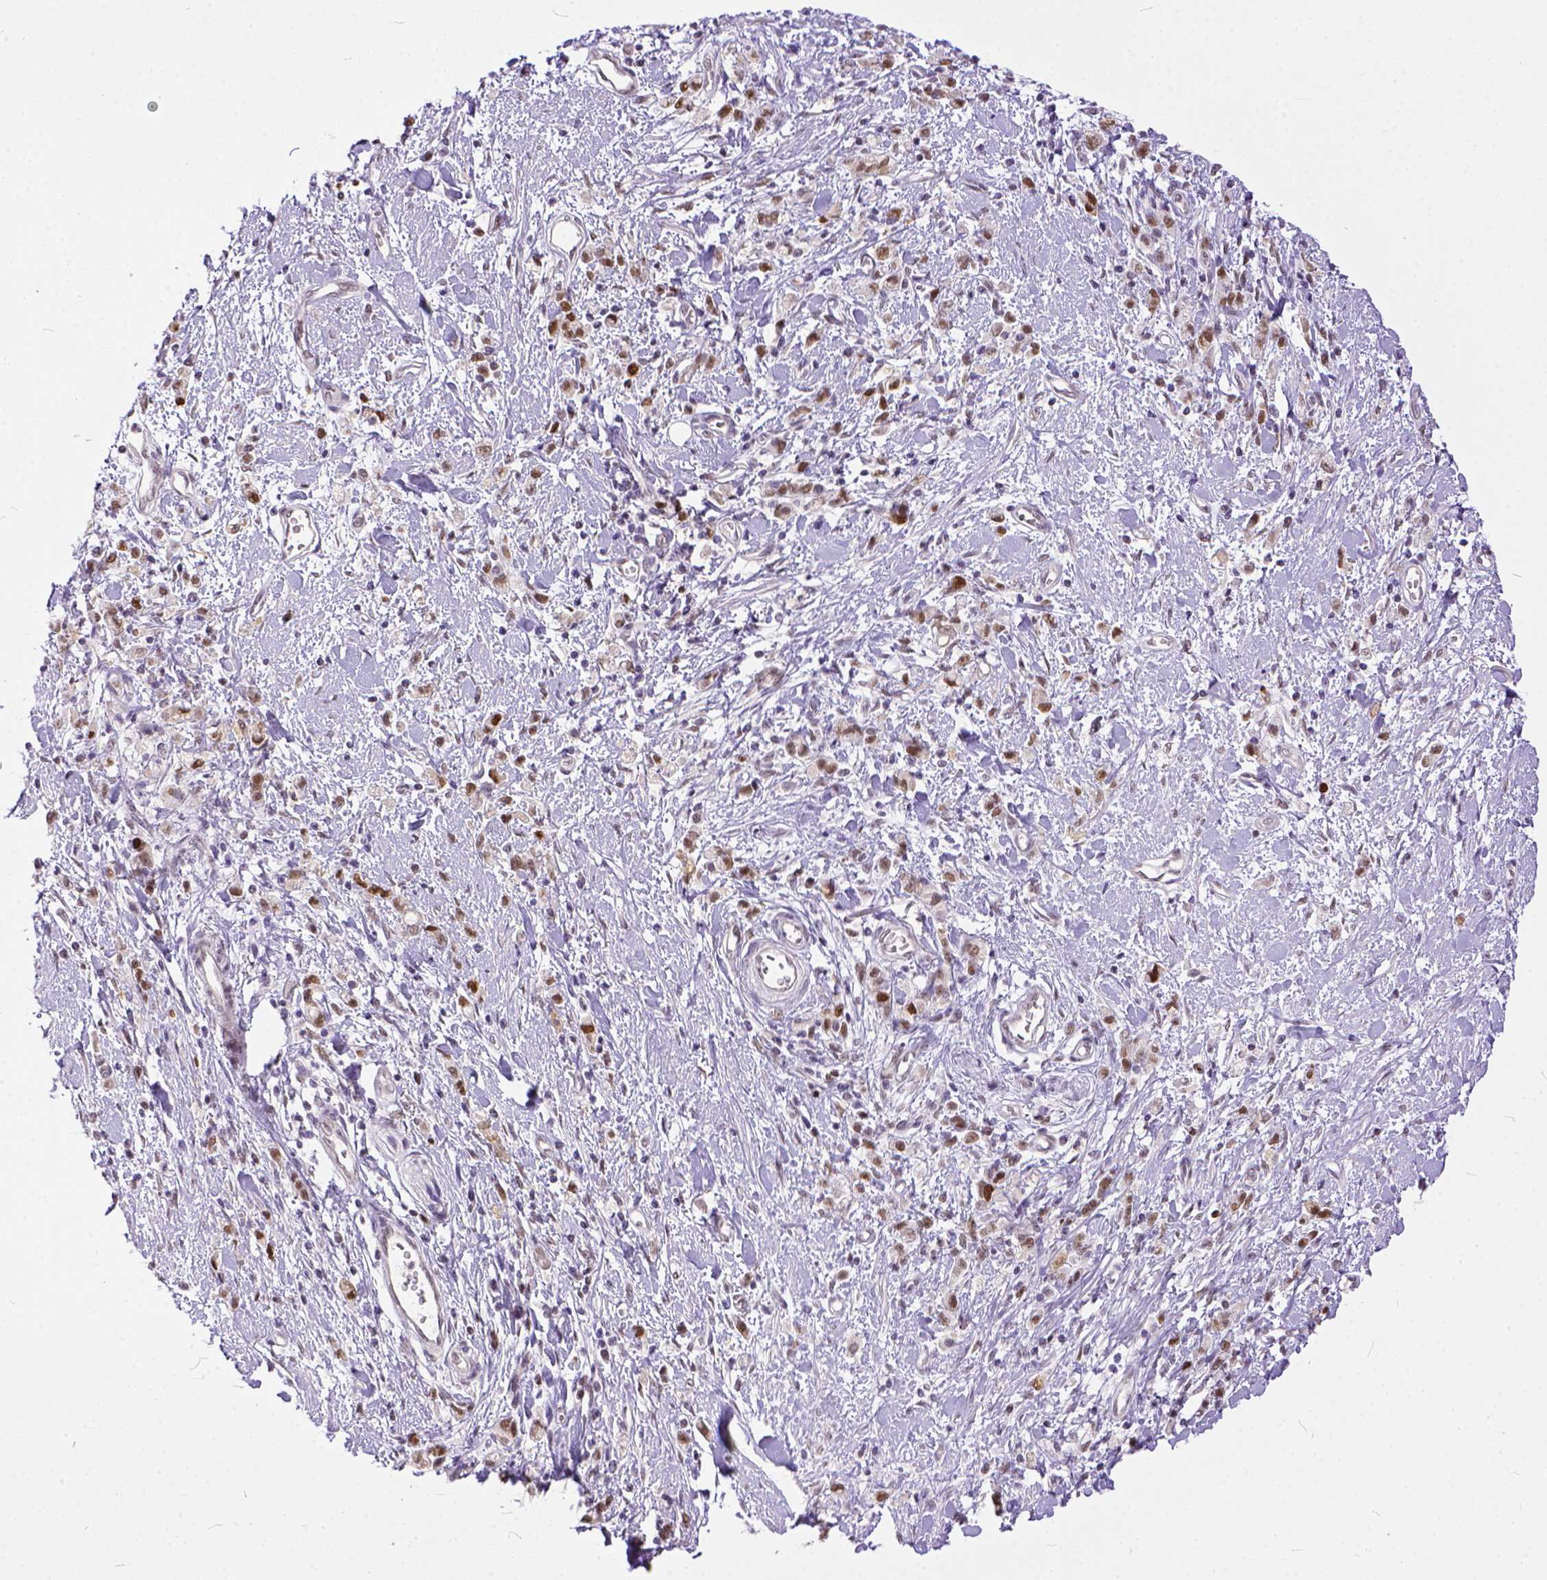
{"staining": {"intensity": "moderate", "quantity": ">75%", "location": "nuclear"}, "tissue": "stomach cancer", "cell_type": "Tumor cells", "image_type": "cancer", "snomed": [{"axis": "morphology", "description": "Adenocarcinoma, NOS"}, {"axis": "topography", "description": "Stomach"}], "caption": "Moderate nuclear positivity for a protein is appreciated in about >75% of tumor cells of adenocarcinoma (stomach) using immunohistochemistry (IHC).", "gene": "ERCC1", "patient": {"sex": "male", "age": 77}}